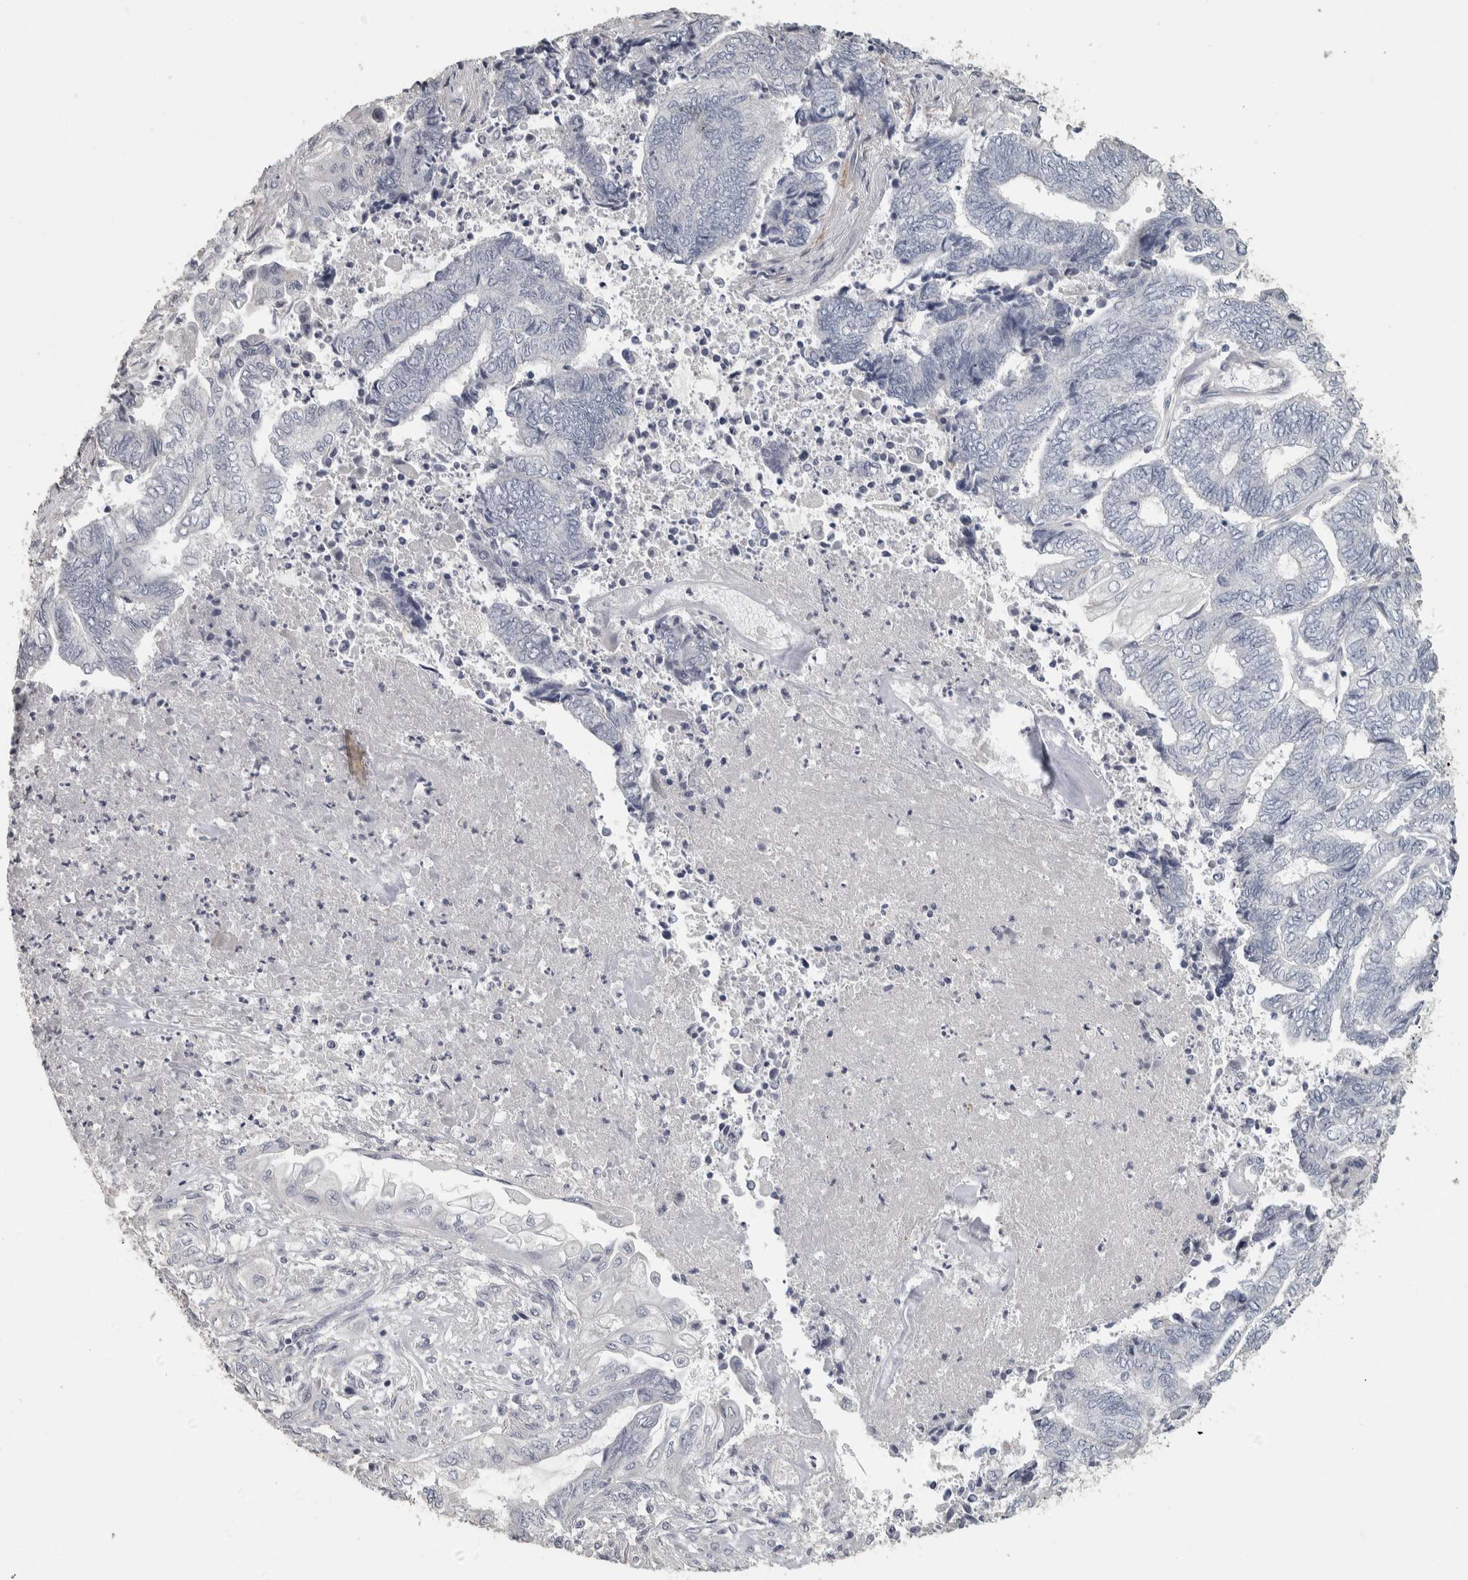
{"staining": {"intensity": "negative", "quantity": "none", "location": "none"}, "tissue": "endometrial cancer", "cell_type": "Tumor cells", "image_type": "cancer", "snomed": [{"axis": "morphology", "description": "Adenocarcinoma, NOS"}, {"axis": "topography", "description": "Uterus"}, {"axis": "topography", "description": "Endometrium"}], "caption": "Immunohistochemical staining of adenocarcinoma (endometrial) reveals no significant positivity in tumor cells.", "gene": "DCAF10", "patient": {"sex": "female", "age": 70}}